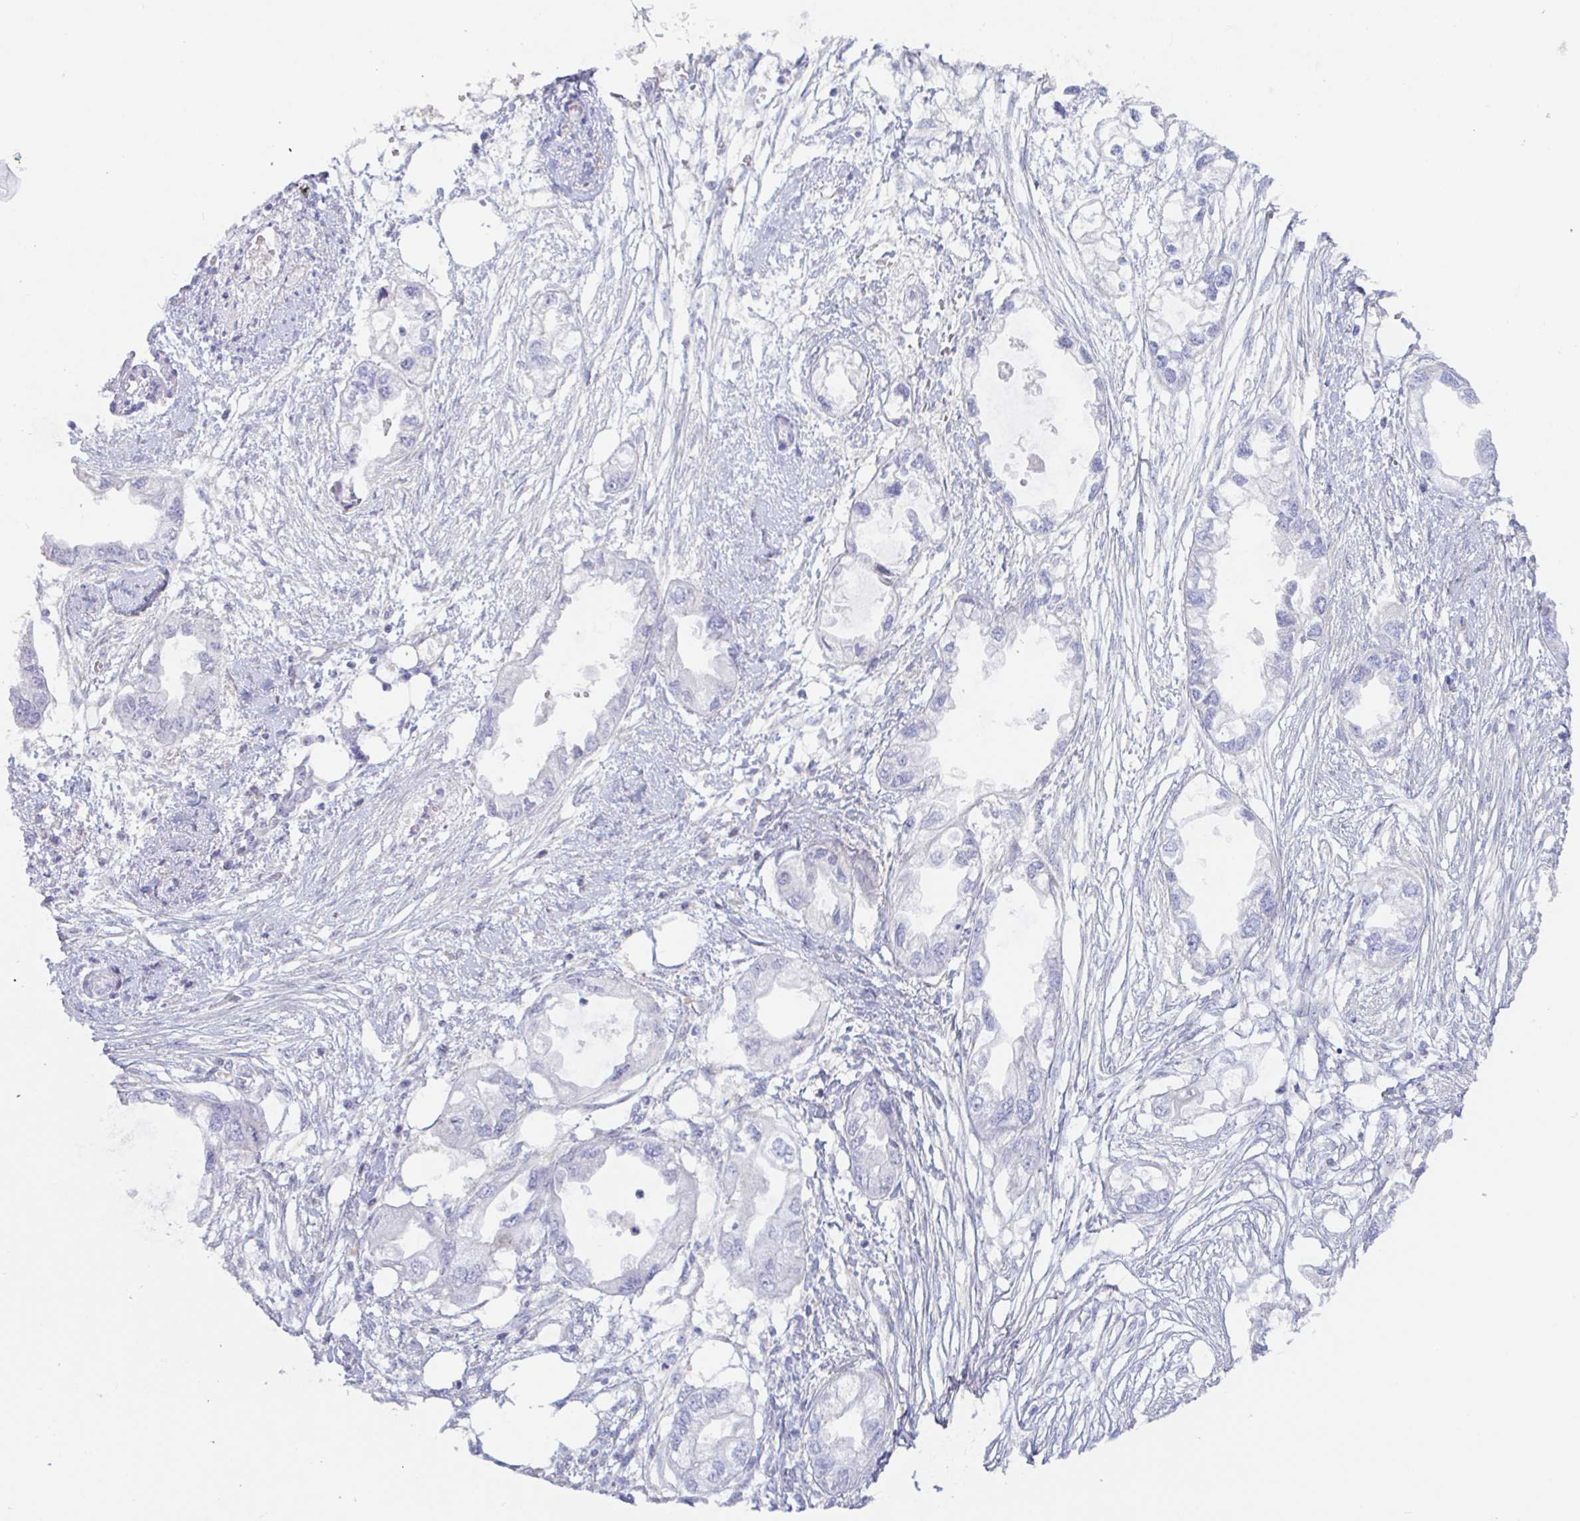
{"staining": {"intensity": "negative", "quantity": "none", "location": "none"}, "tissue": "endometrial cancer", "cell_type": "Tumor cells", "image_type": "cancer", "snomed": [{"axis": "morphology", "description": "Adenocarcinoma, NOS"}, {"axis": "morphology", "description": "Adenocarcinoma, metastatic, NOS"}, {"axis": "topography", "description": "Adipose tissue"}, {"axis": "topography", "description": "Endometrium"}], "caption": "Immunohistochemical staining of endometrial cancer (metastatic adenocarcinoma) reveals no significant expression in tumor cells.", "gene": "ARL4D", "patient": {"sex": "female", "age": 67}}